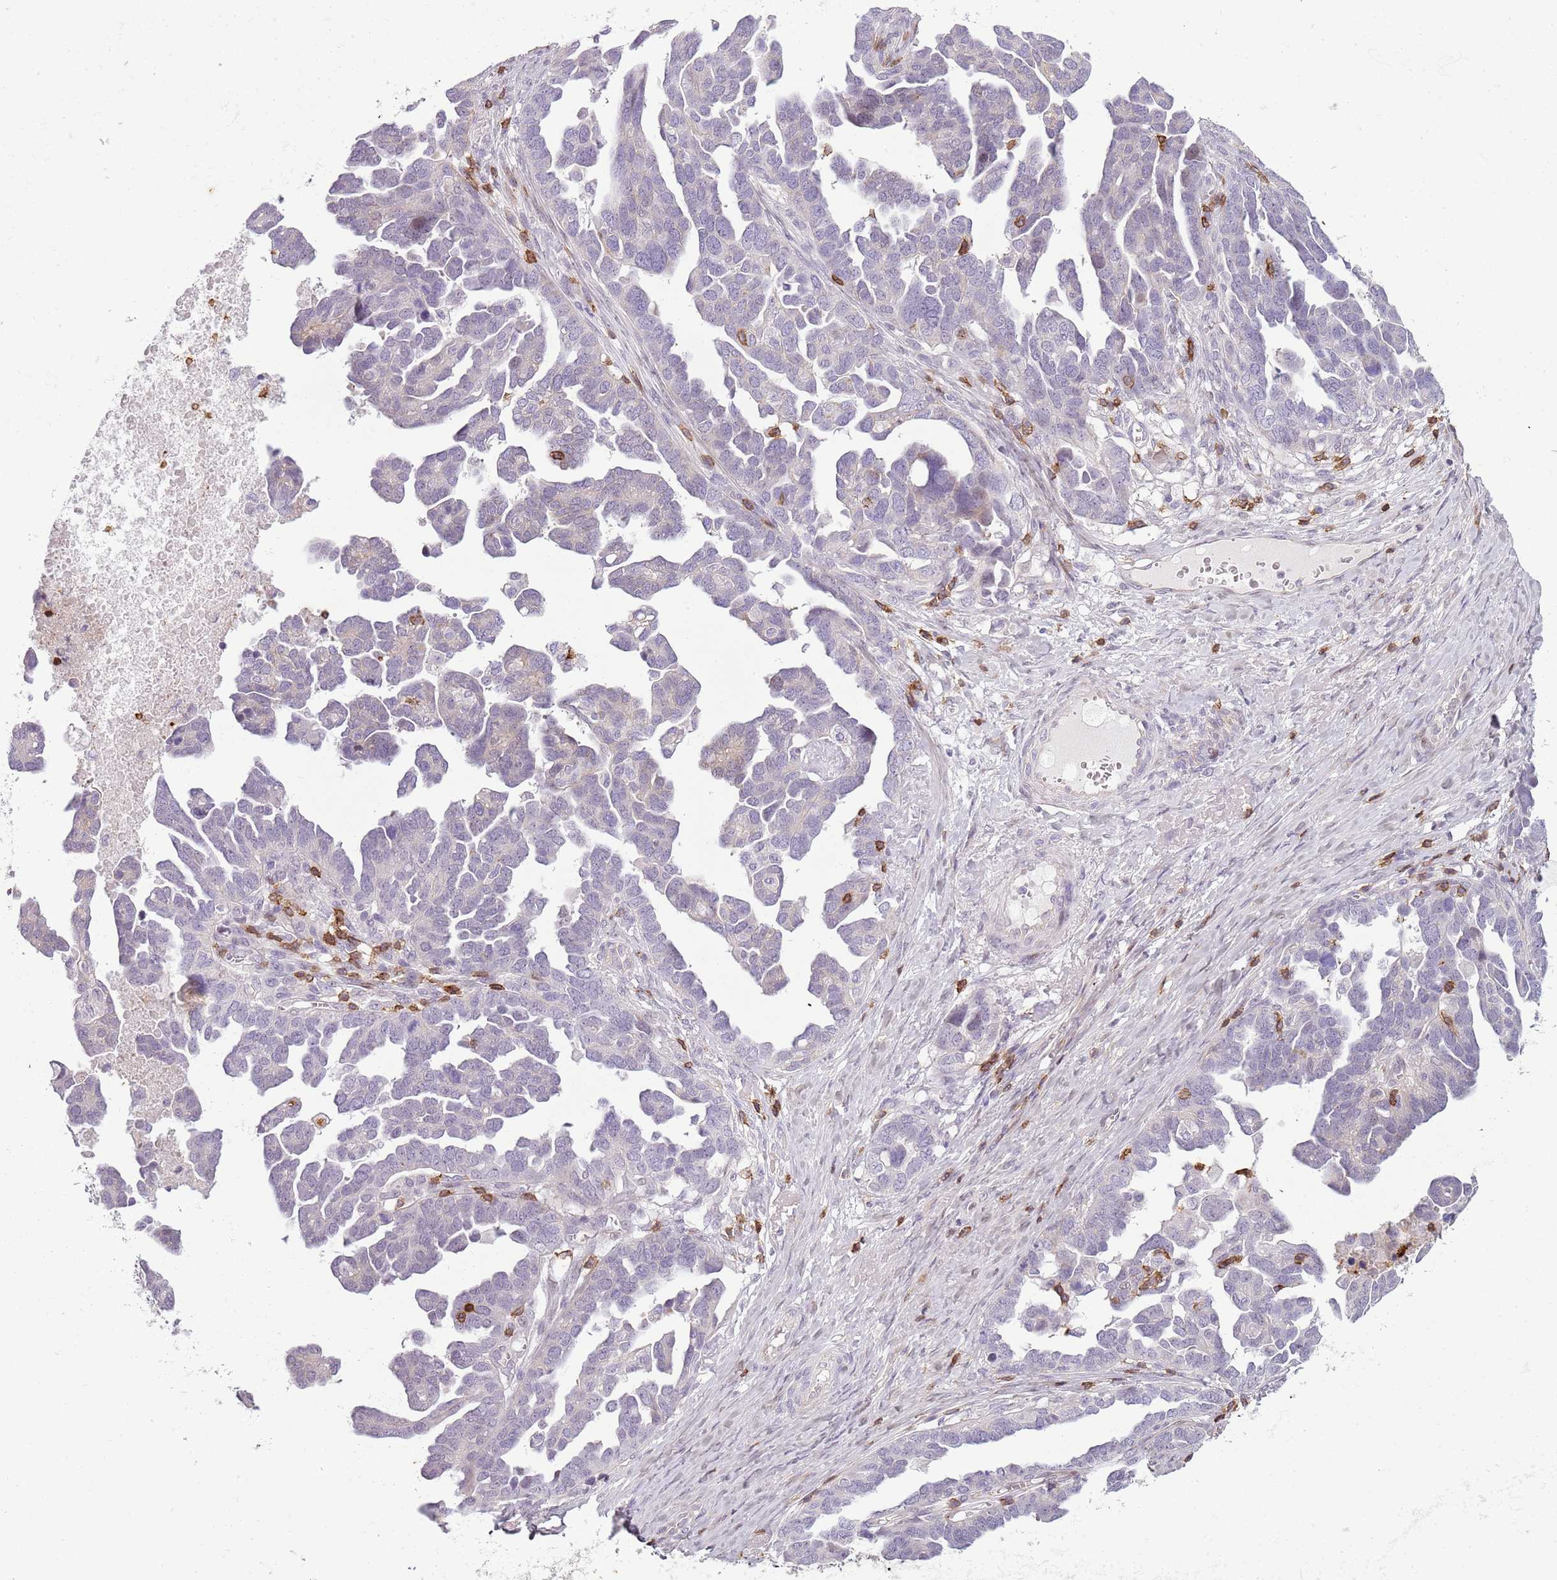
{"staining": {"intensity": "negative", "quantity": "none", "location": "none"}, "tissue": "ovarian cancer", "cell_type": "Tumor cells", "image_type": "cancer", "snomed": [{"axis": "morphology", "description": "Cystadenocarcinoma, serous, NOS"}, {"axis": "topography", "description": "Ovary"}], "caption": "A histopathology image of human ovarian serous cystadenocarcinoma is negative for staining in tumor cells.", "gene": "ZNF583", "patient": {"sex": "female", "age": 54}}